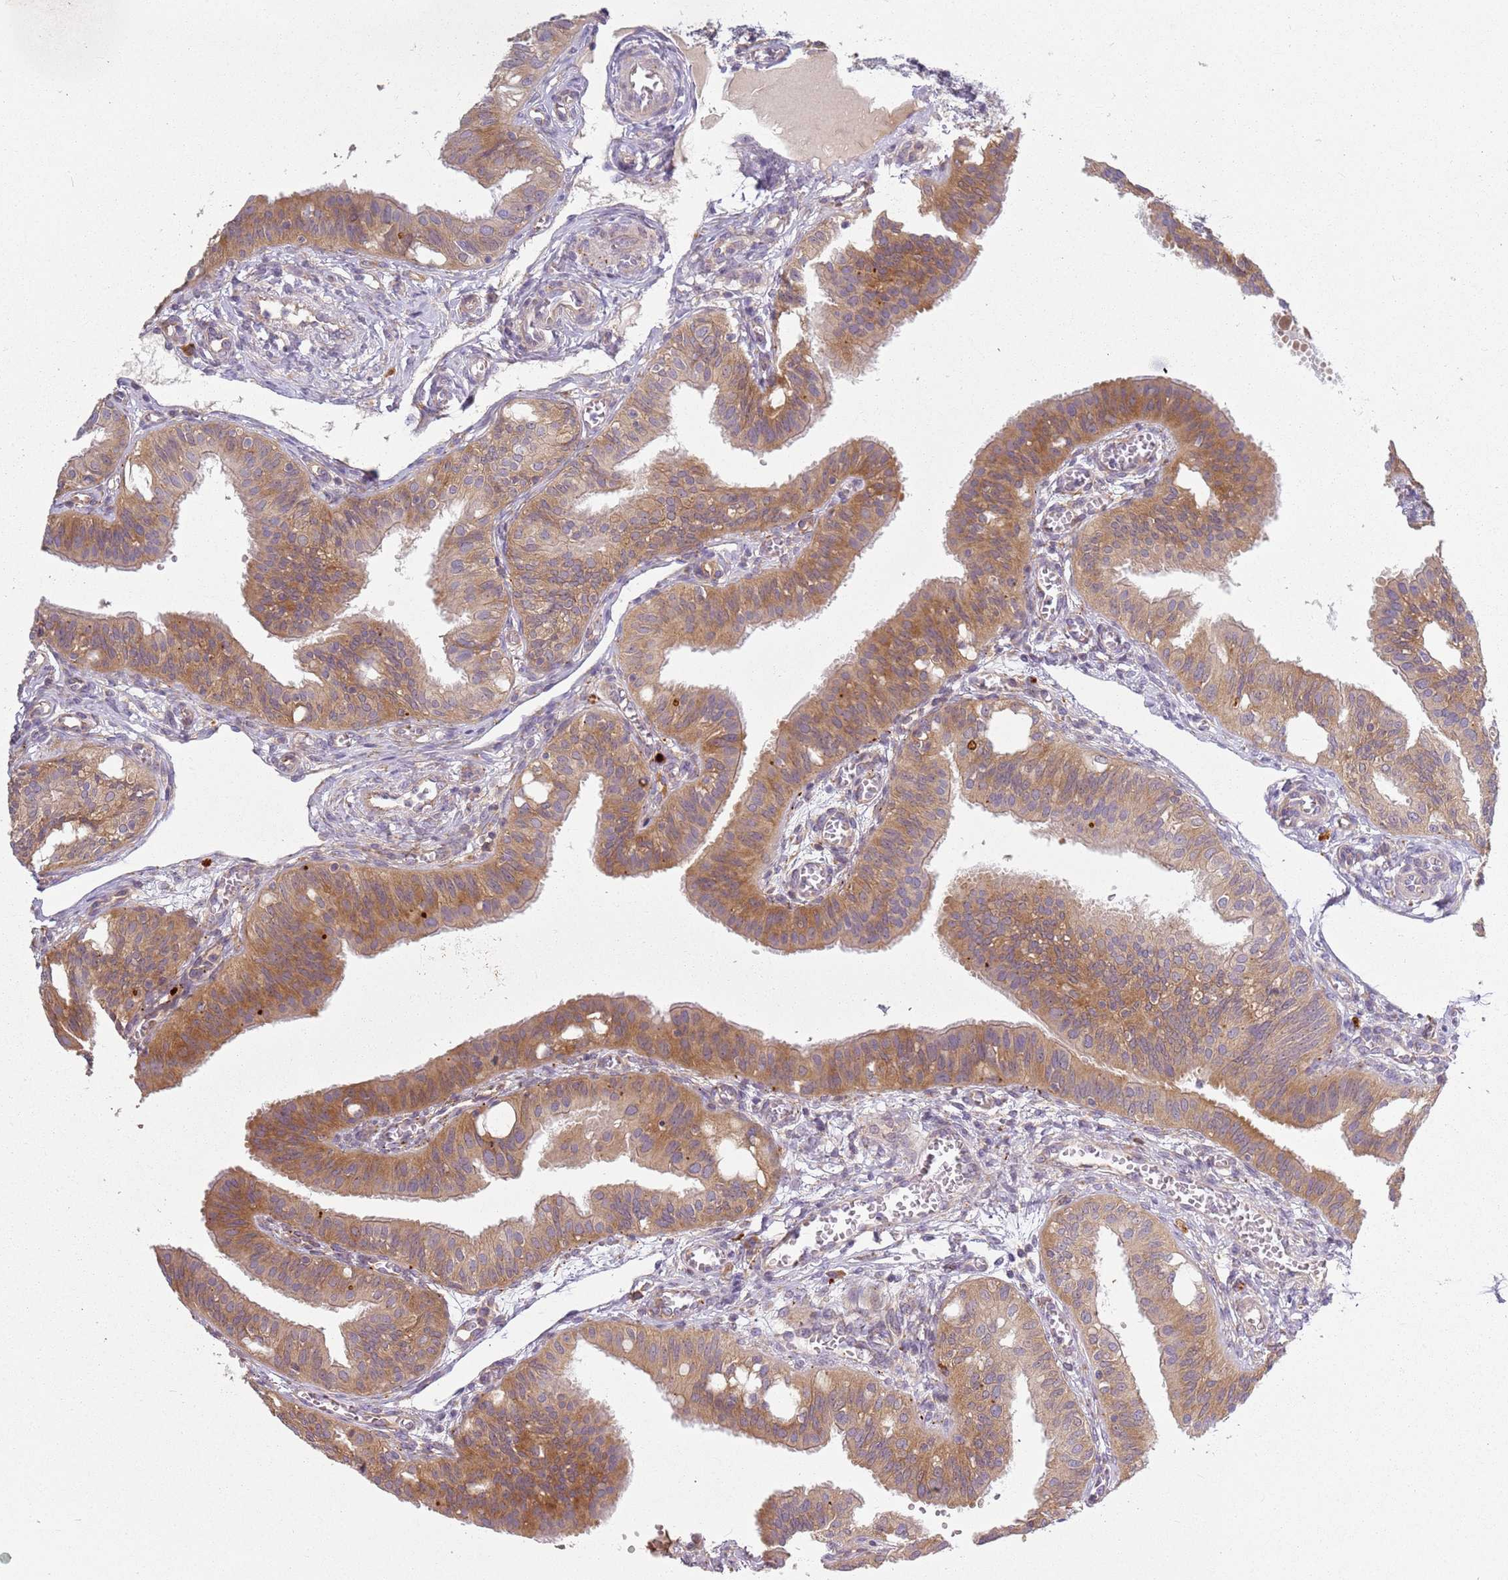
{"staining": {"intensity": "moderate", "quantity": ">75%", "location": "cytoplasmic/membranous"}, "tissue": "fallopian tube", "cell_type": "Glandular cells", "image_type": "normal", "snomed": [{"axis": "morphology", "description": "Normal tissue, NOS"}, {"axis": "topography", "description": "Fallopian tube"}, {"axis": "topography", "description": "Ovary"}], "caption": "Moderate cytoplasmic/membranous protein staining is seen in approximately >75% of glandular cells in fallopian tube.", "gene": "RPS28", "patient": {"sex": "female", "age": 42}}